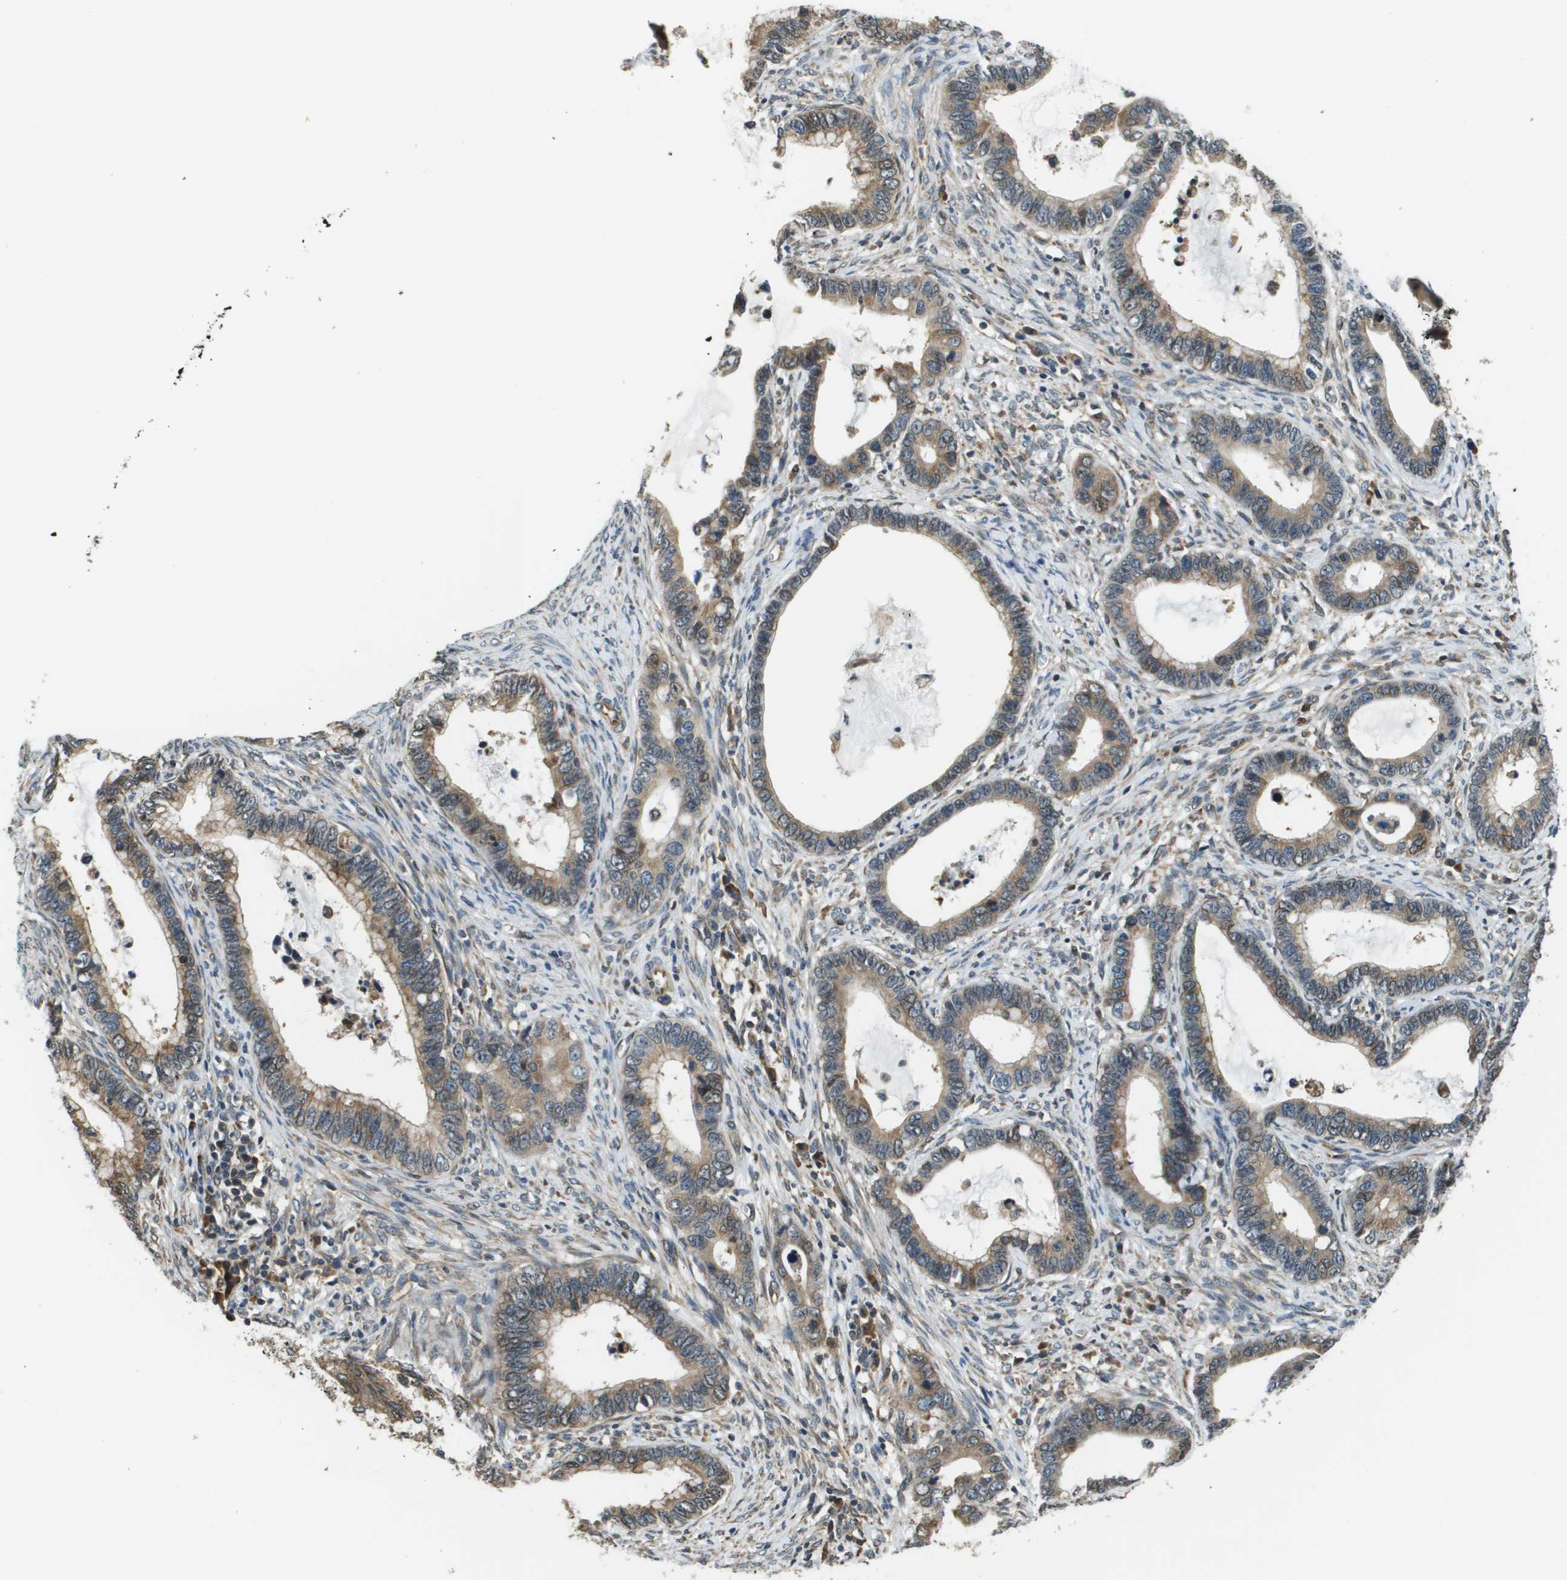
{"staining": {"intensity": "moderate", "quantity": ">75%", "location": "cytoplasmic/membranous"}, "tissue": "cervical cancer", "cell_type": "Tumor cells", "image_type": "cancer", "snomed": [{"axis": "morphology", "description": "Adenocarcinoma, NOS"}, {"axis": "topography", "description": "Cervix"}], "caption": "Tumor cells display moderate cytoplasmic/membranous expression in approximately >75% of cells in cervical adenocarcinoma.", "gene": "SEC62", "patient": {"sex": "female", "age": 44}}